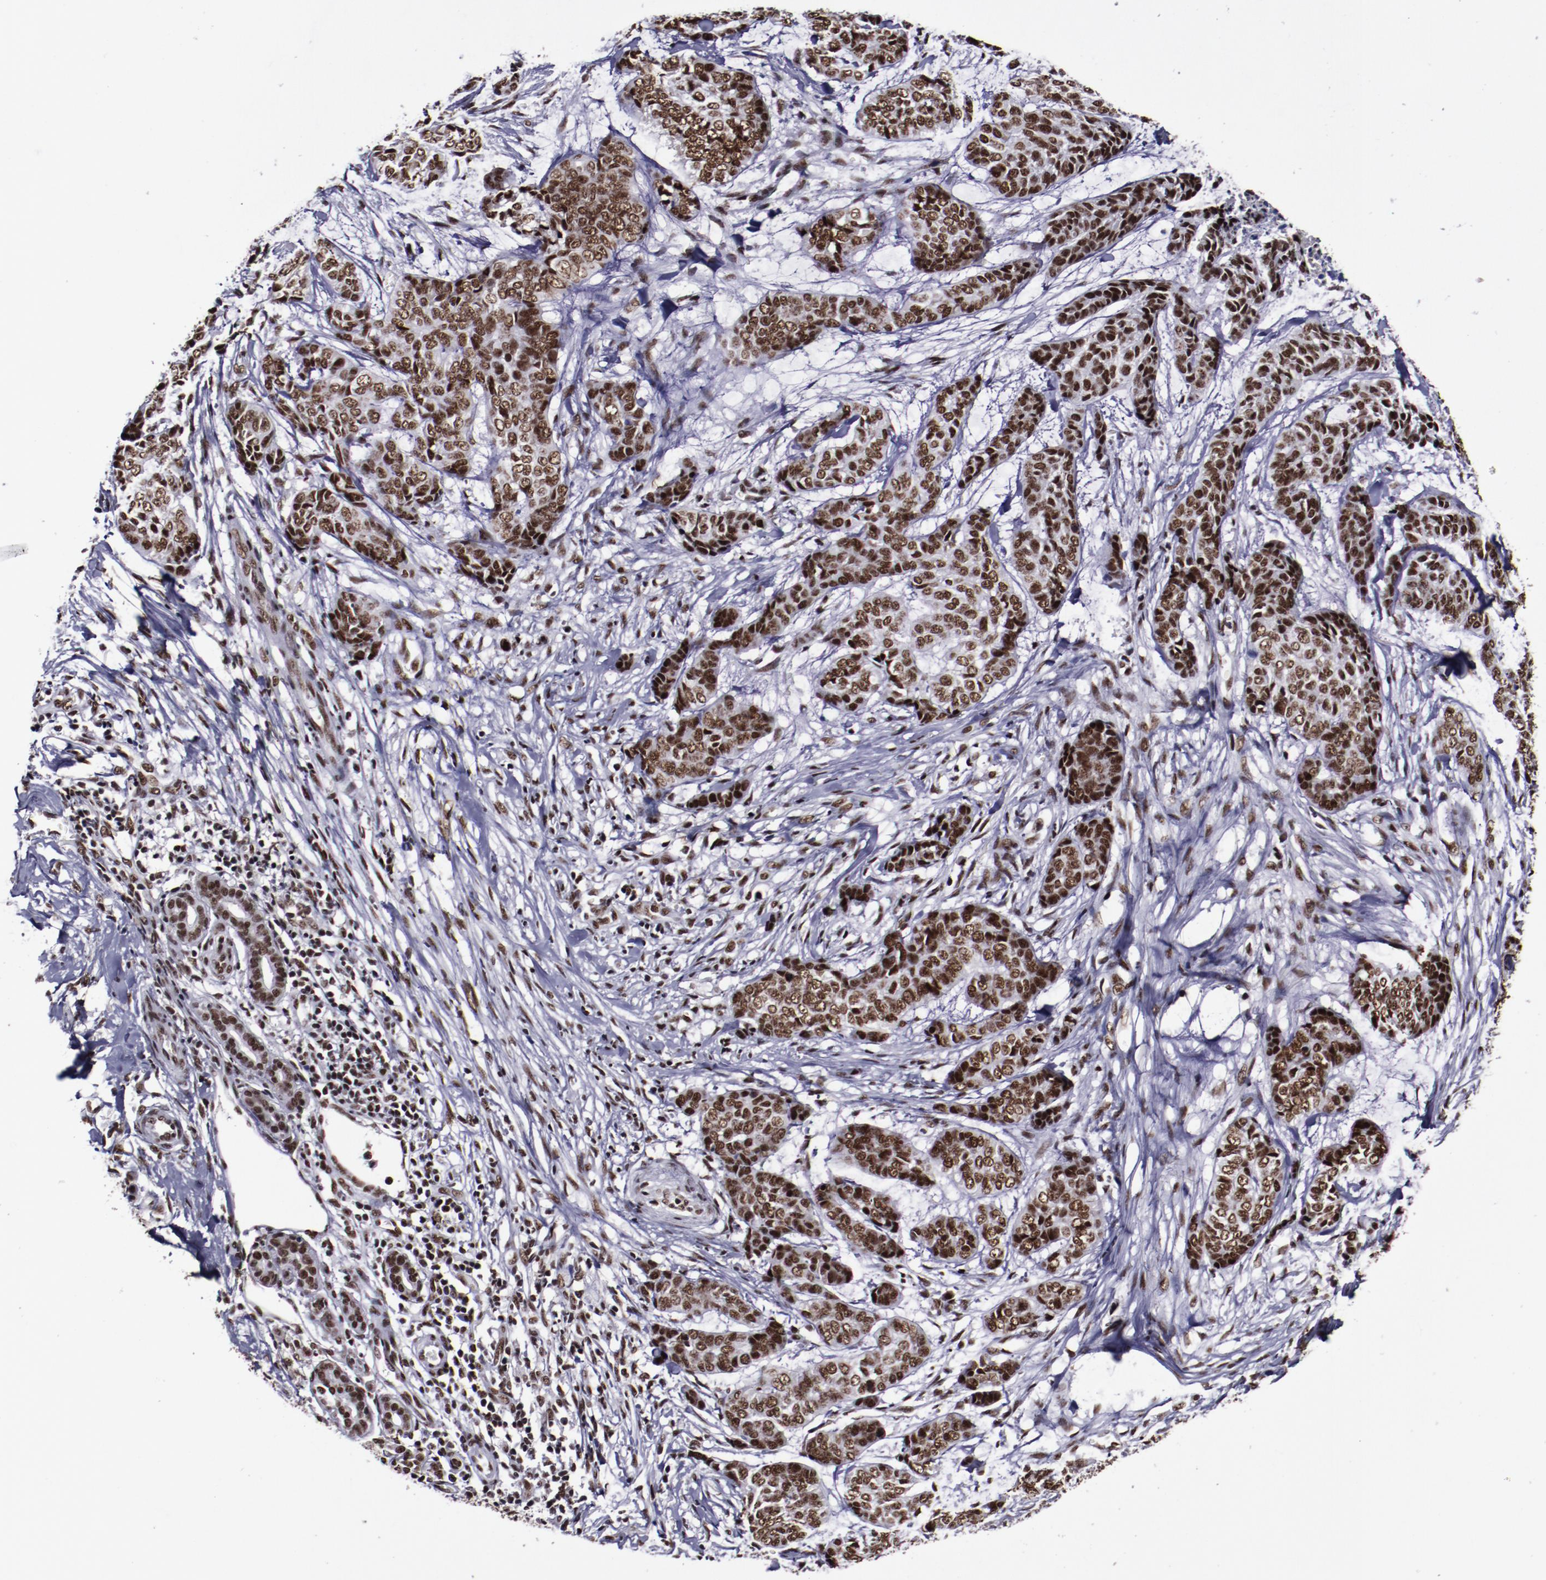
{"staining": {"intensity": "strong", "quantity": ">75%", "location": "nuclear"}, "tissue": "skin cancer", "cell_type": "Tumor cells", "image_type": "cancer", "snomed": [{"axis": "morphology", "description": "Basal cell carcinoma"}, {"axis": "topography", "description": "Skin"}], "caption": "Skin cancer tissue reveals strong nuclear staining in about >75% of tumor cells, visualized by immunohistochemistry.", "gene": "ERH", "patient": {"sex": "female", "age": 64}}